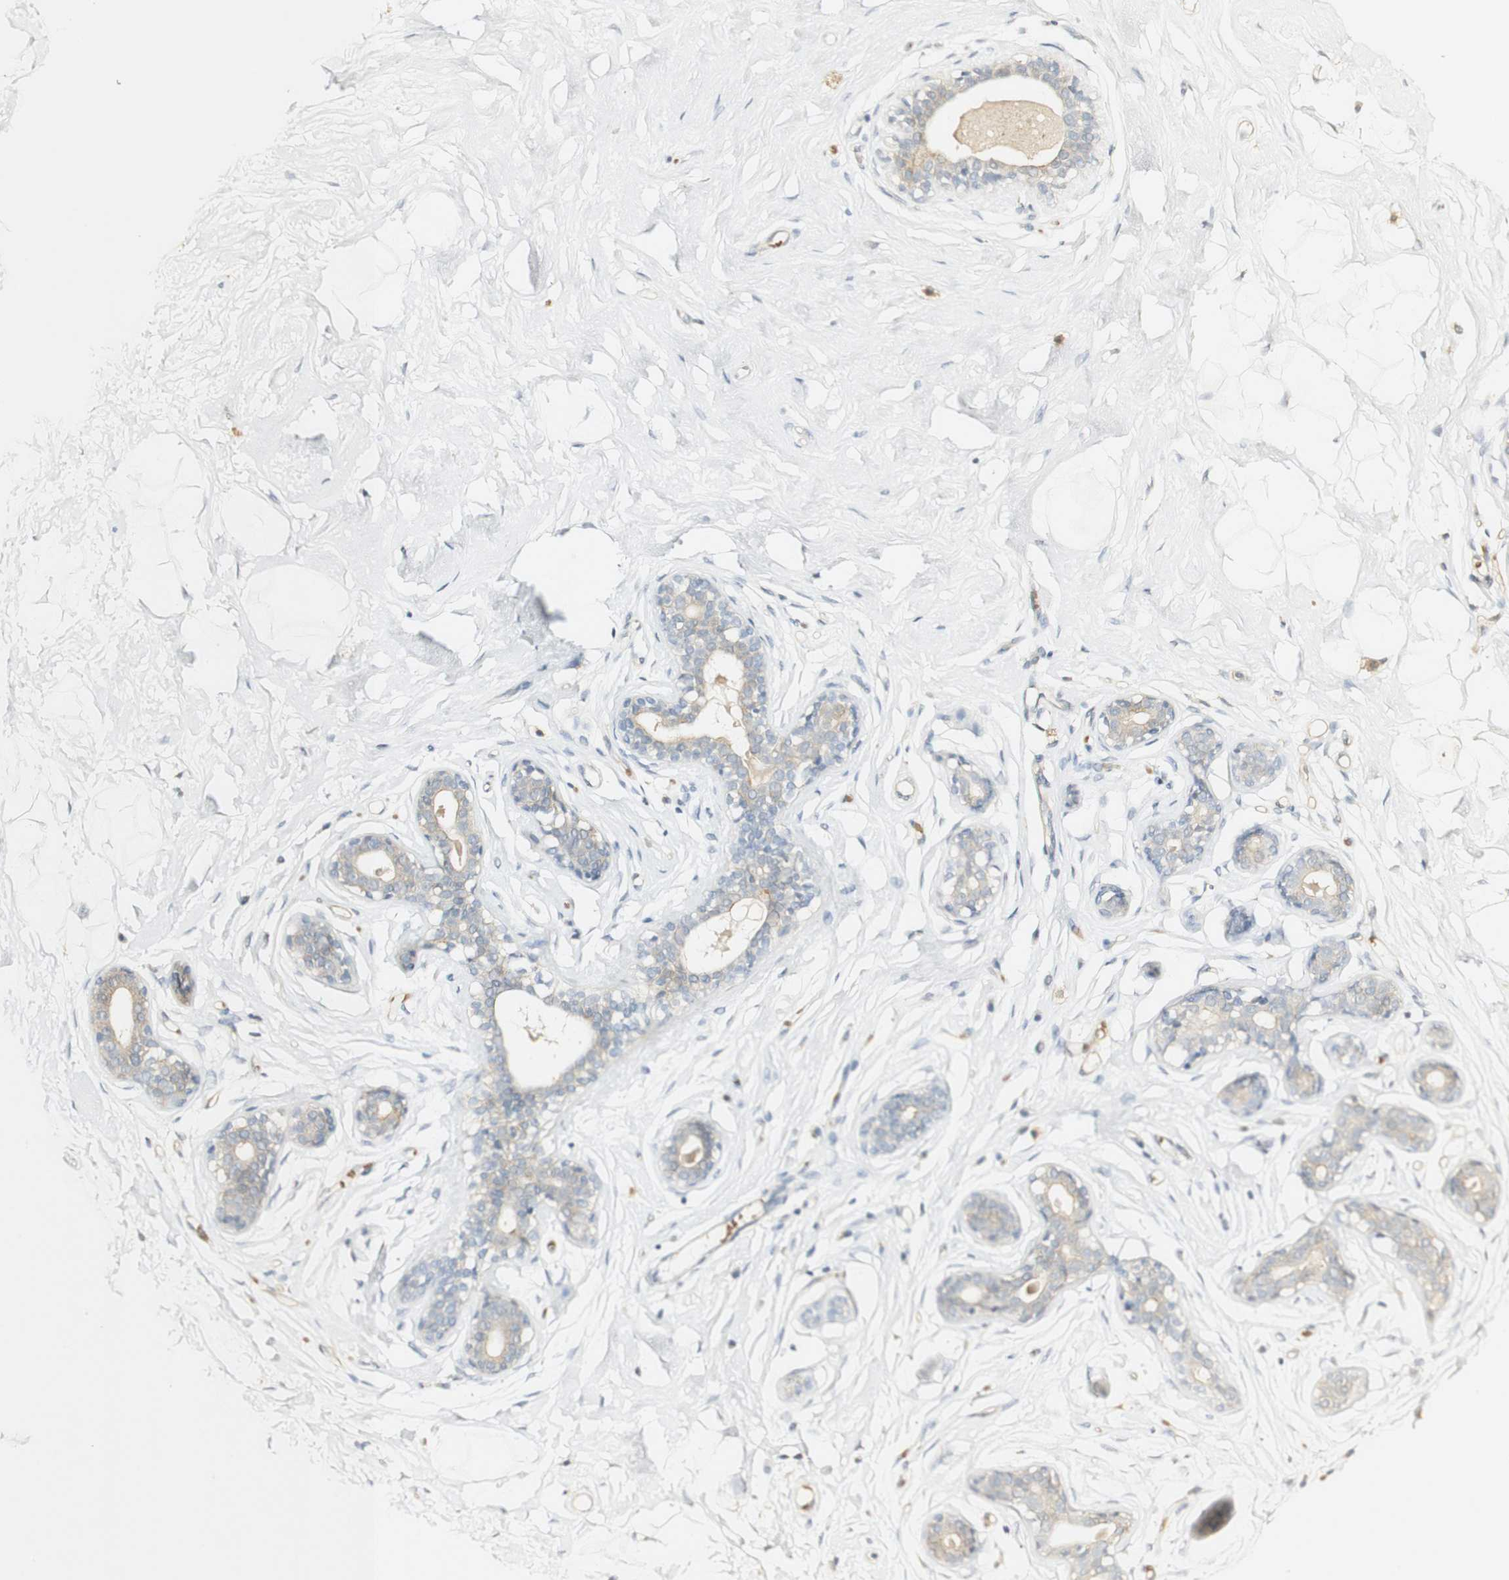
{"staining": {"intensity": "negative", "quantity": "none", "location": "none"}, "tissue": "breast", "cell_type": "Adipocytes", "image_type": "normal", "snomed": [{"axis": "morphology", "description": "Normal tissue, NOS"}, {"axis": "topography", "description": "Breast"}], "caption": "An IHC histopathology image of normal breast is shown. There is no staining in adipocytes of breast. (Immunohistochemistry, brightfield microscopy, high magnification).", "gene": "SYT7", "patient": {"sex": "female", "age": 23}}